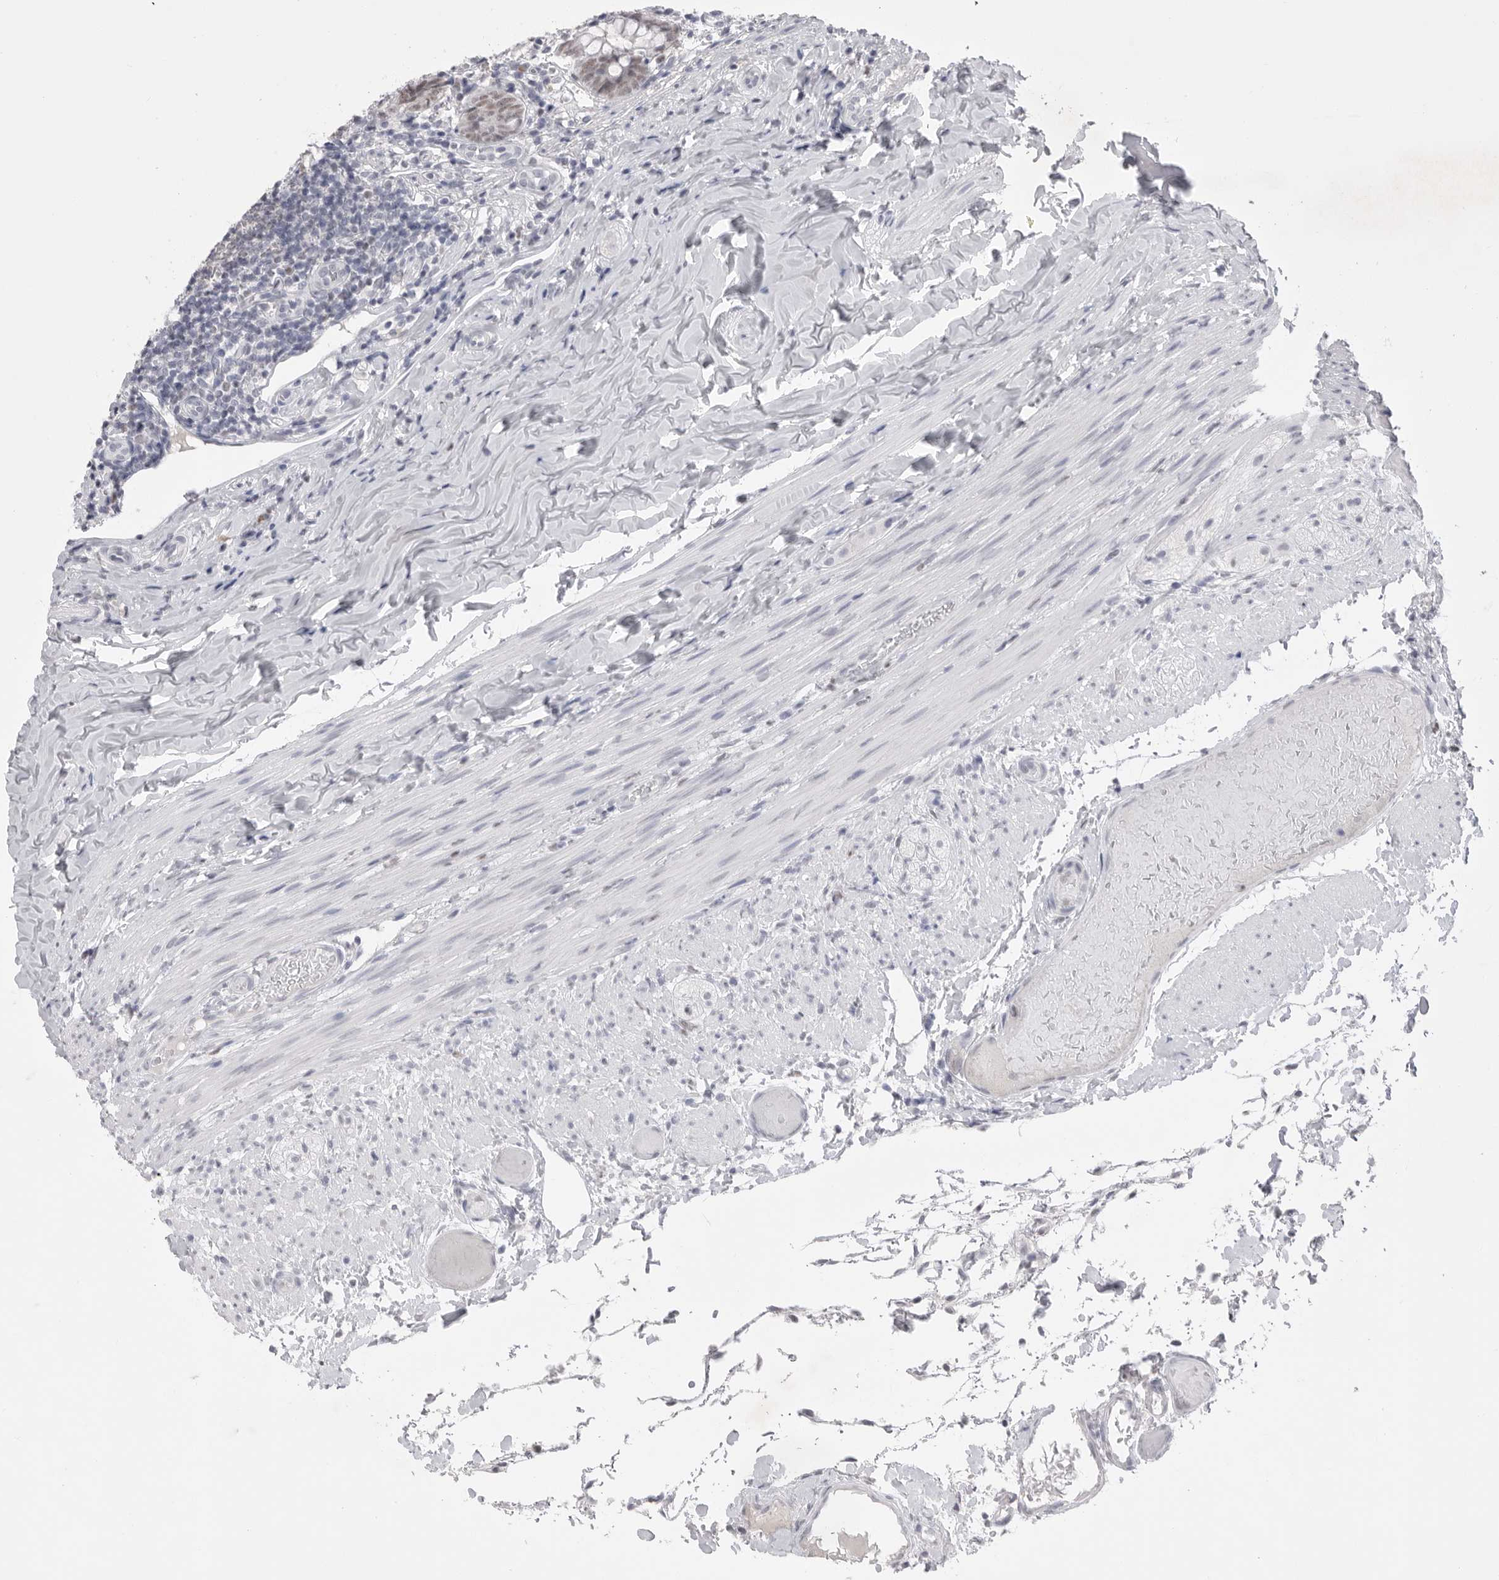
{"staining": {"intensity": "weak", "quantity": "25%-75%", "location": "nuclear"}, "tissue": "appendix", "cell_type": "Glandular cells", "image_type": "normal", "snomed": [{"axis": "morphology", "description": "Normal tissue, NOS"}, {"axis": "topography", "description": "Appendix"}], "caption": "Immunohistochemical staining of normal appendix shows low levels of weak nuclear staining in approximately 25%-75% of glandular cells.", "gene": "ZBTB7B", "patient": {"sex": "male", "age": 8}}